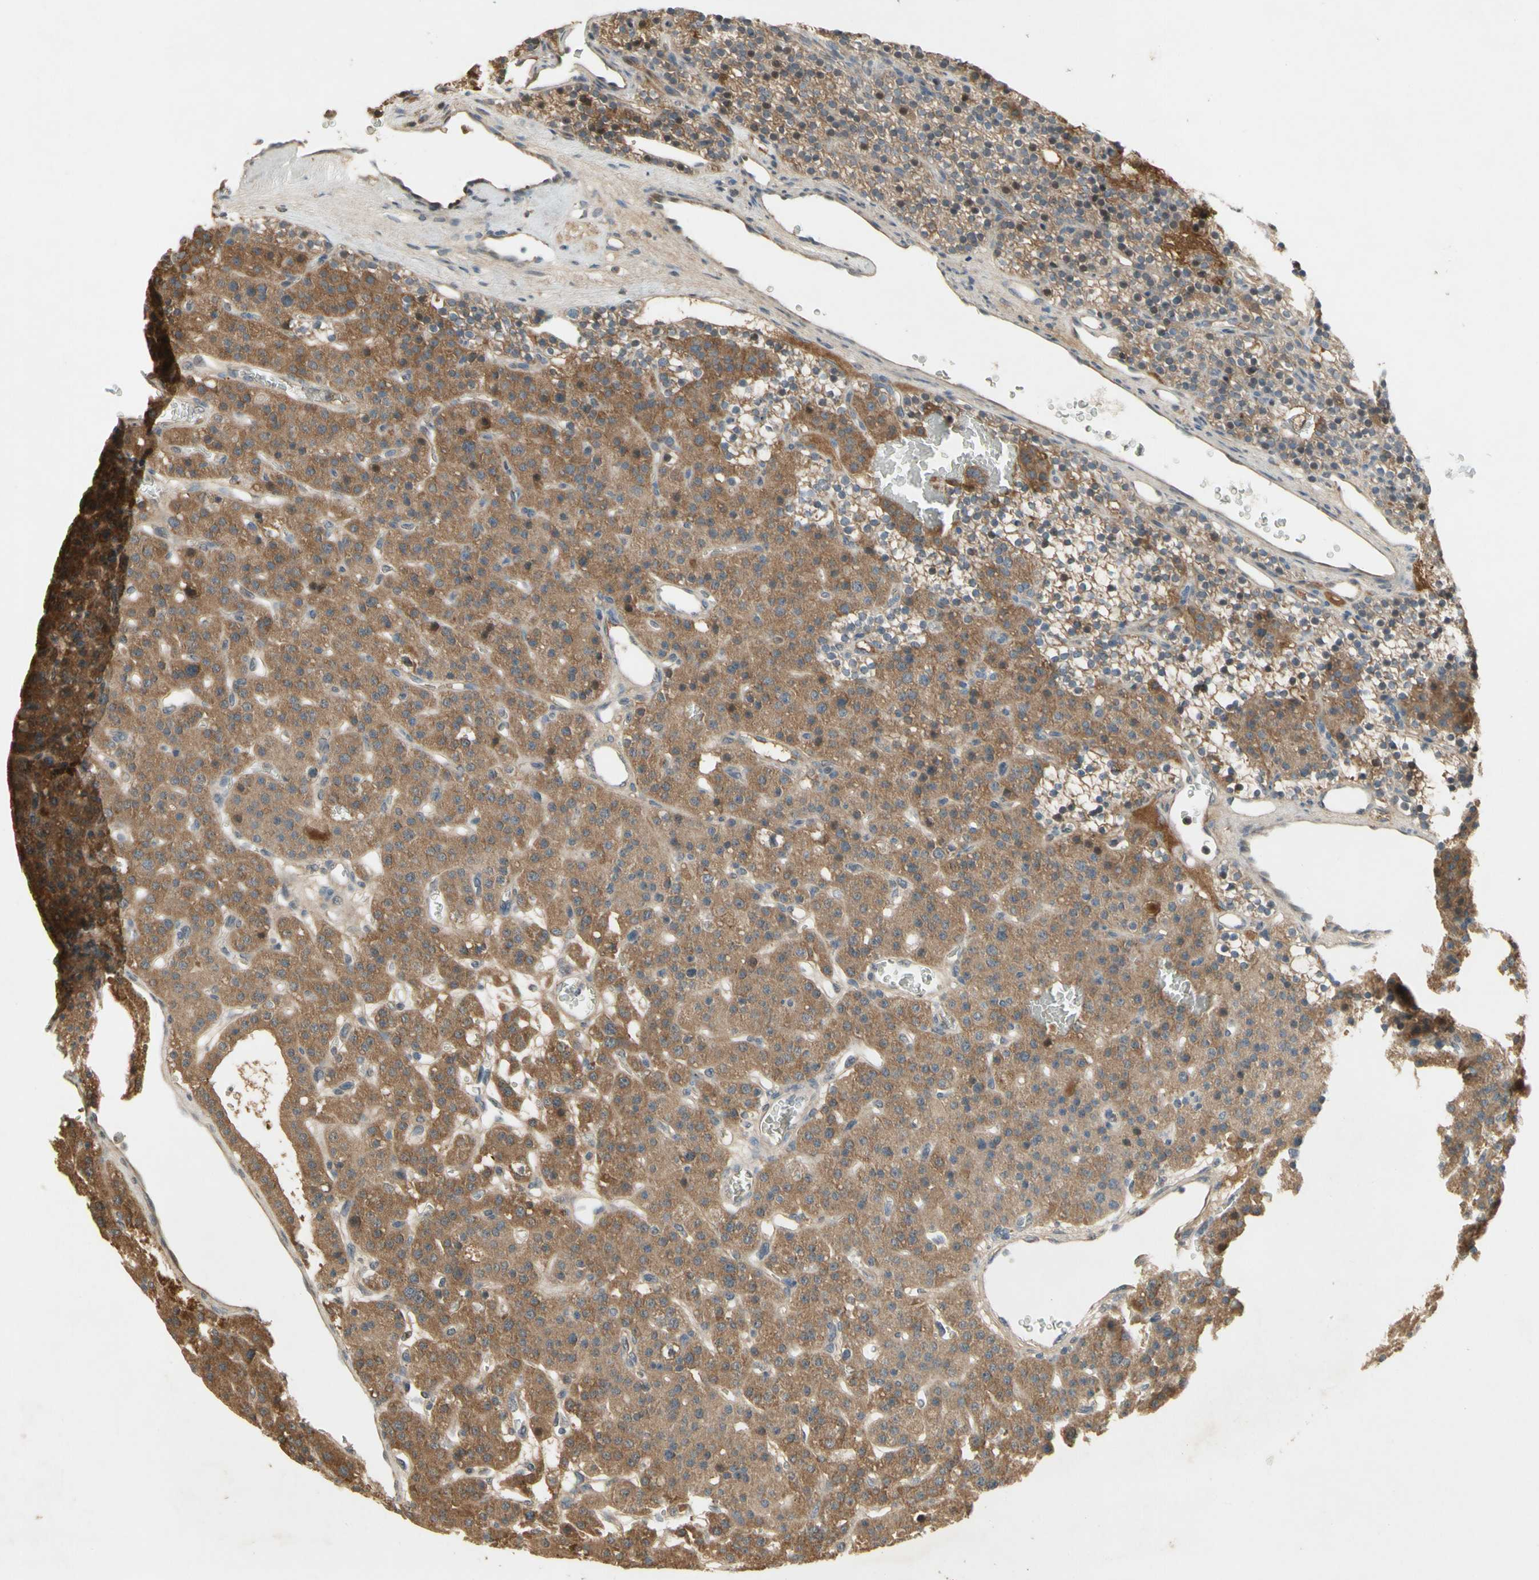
{"staining": {"intensity": "moderate", "quantity": "25%-75%", "location": "cytoplasmic/membranous"}, "tissue": "parathyroid gland", "cell_type": "Glandular cells", "image_type": "normal", "snomed": [{"axis": "morphology", "description": "Normal tissue, NOS"}, {"axis": "morphology", "description": "Adenoma, NOS"}, {"axis": "topography", "description": "Parathyroid gland"}], "caption": "Immunohistochemistry (DAB) staining of normal parathyroid gland displays moderate cytoplasmic/membranous protein positivity in about 25%-75% of glandular cells.", "gene": "NRG4", "patient": {"sex": "female", "age": 81}}